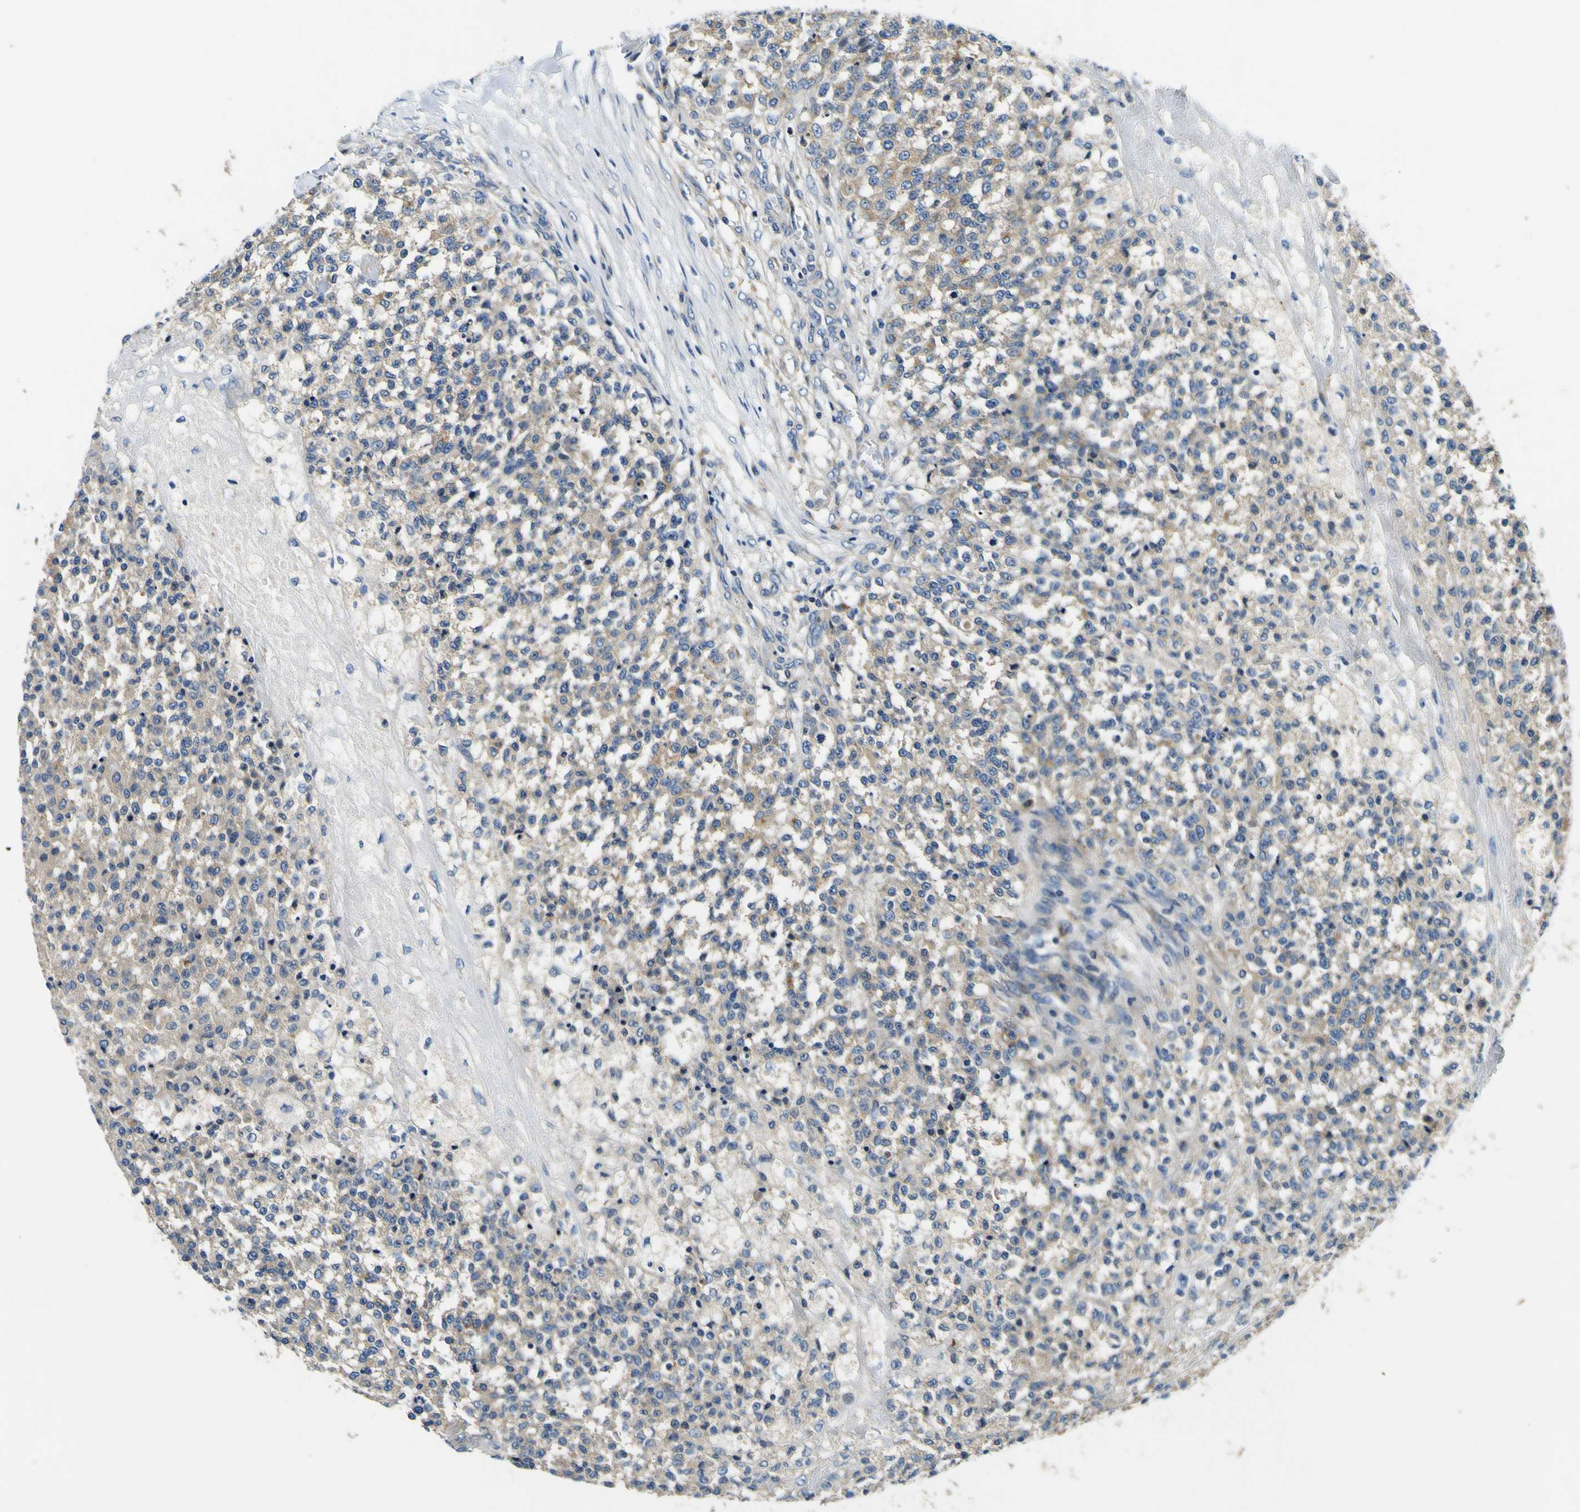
{"staining": {"intensity": "weak", "quantity": "25%-75%", "location": "cytoplasmic/membranous"}, "tissue": "testis cancer", "cell_type": "Tumor cells", "image_type": "cancer", "snomed": [{"axis": "morphology", "description": "Seminoma, NOS"}, {"axis": "topography", "description": "Testis"}], "caption": "The histopathology image demonstrates staining of testis cancer (seminoma), revealing weak cytoplasmic/membranous protein expression (brown color) within tumor cells.", "gene": "CLSTN1", "patient": {"sex": "male", "age": 59}}